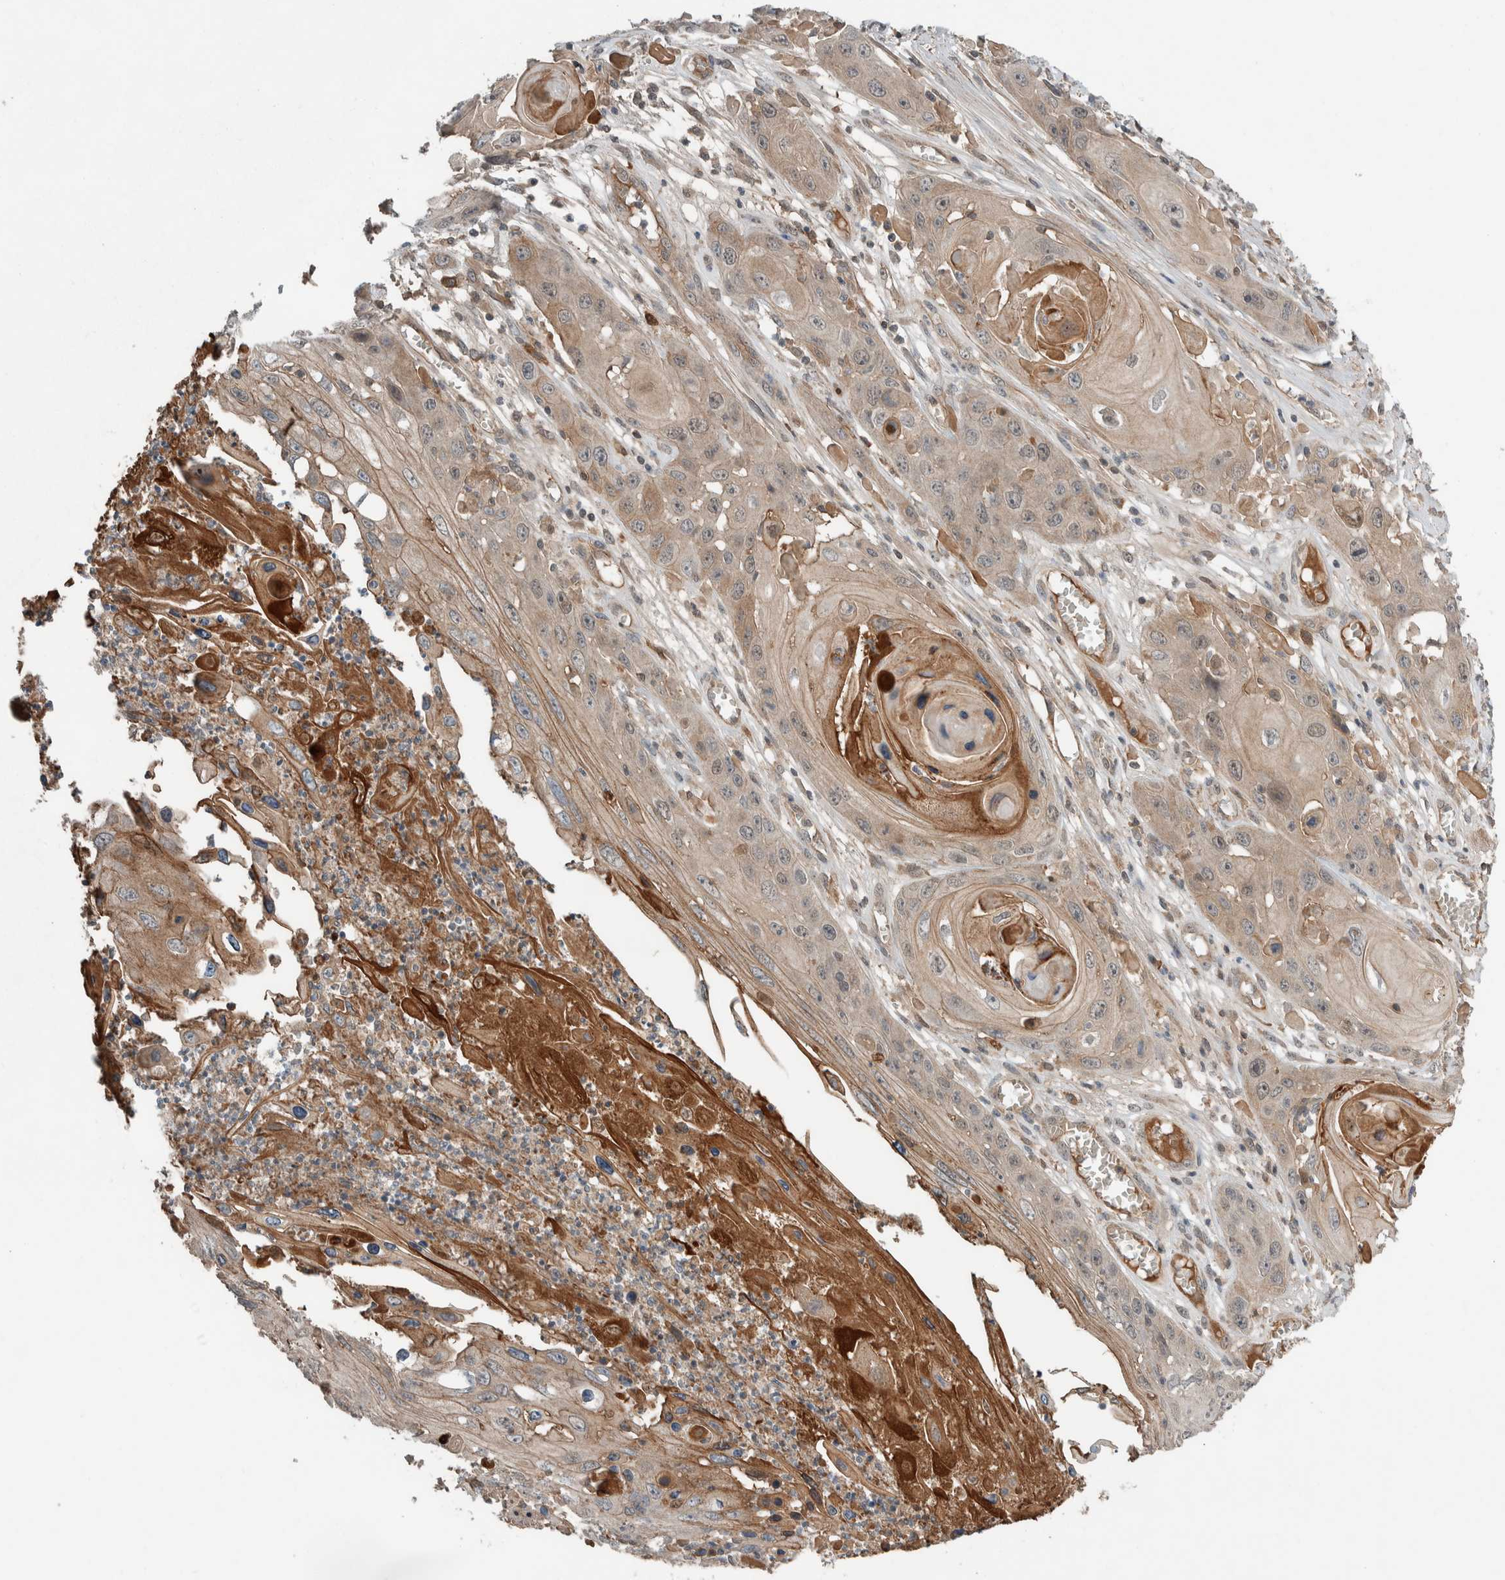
{"staining": {"intensity": "weak", "quantity": "25%-75%", "location": "cytoplasmic/membranous"}, "tissue": "skin cancer", "cell_type": "Tumor cells", "image_type": "cancer", "snomed": [{"axis": "morphology", "description": "Squamous cell carcinoma, NOS"}, {"axis": "topography", "description": "Skin"}], "caption": "Tumor cells reveal low levels of weak cytoplasmic/membranous staining in about 25%-75% of cells in human skin squamous cell carcinoma.", "gene": "ARMC7", "patient": {"sex": "male", "age": 55}}